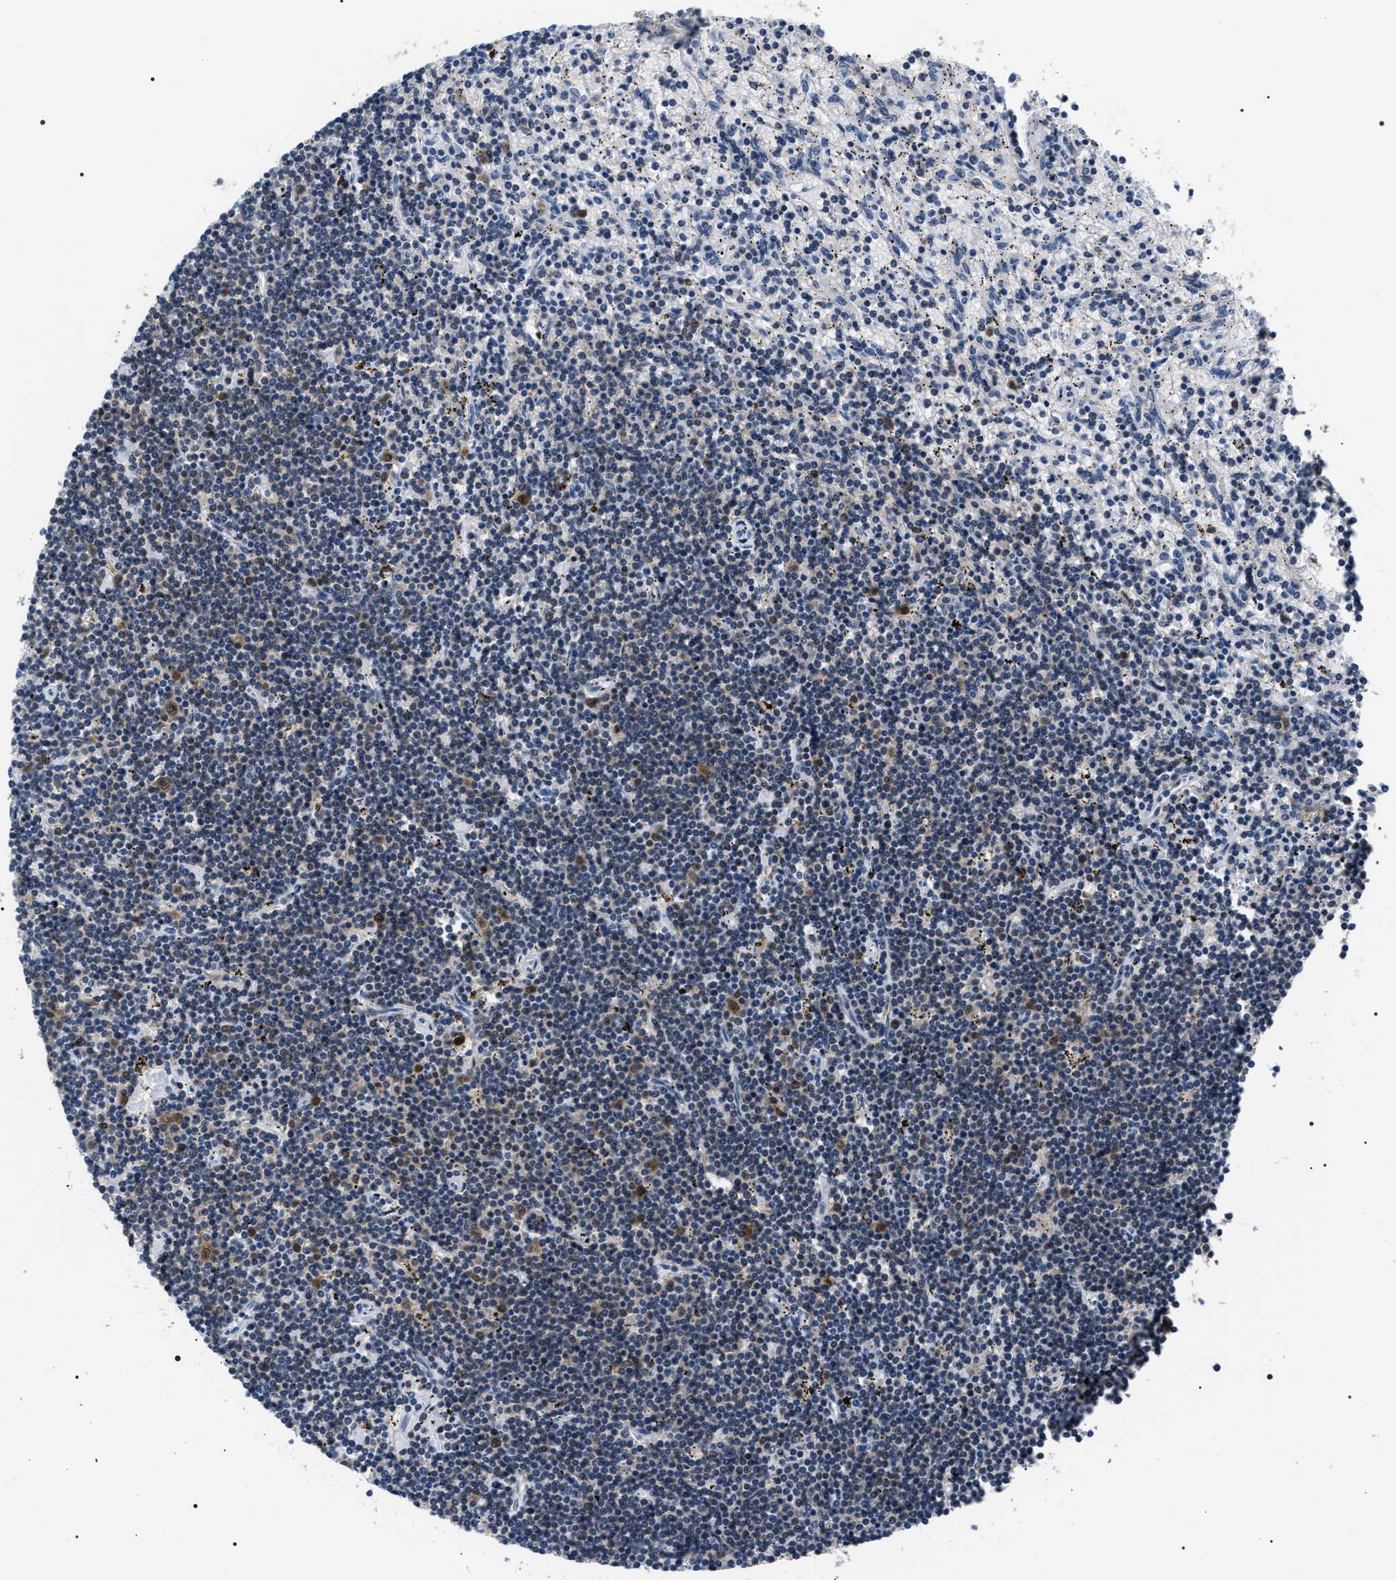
{"staining": {"intensity": "weak", "quantity": "<25%", "location": "cytoplasmic/membranous"}, "tissue": "lymphoma", "cell_type": "Tumor cells", "image_type": "cancer", "snomed": [{"axis": "morphology", "description": "Malignant lymphoma, non-Hodgkin's type, Low grade"}, {"axis": "topography", "description": "Spleen"}], "caption": "There is no significant positivity in tumor cells of malignant lymphoma, non-Hodgkin's type (low-grade).", "gene": "BAG2", "patient": {"sex": "male", "age": 76}}